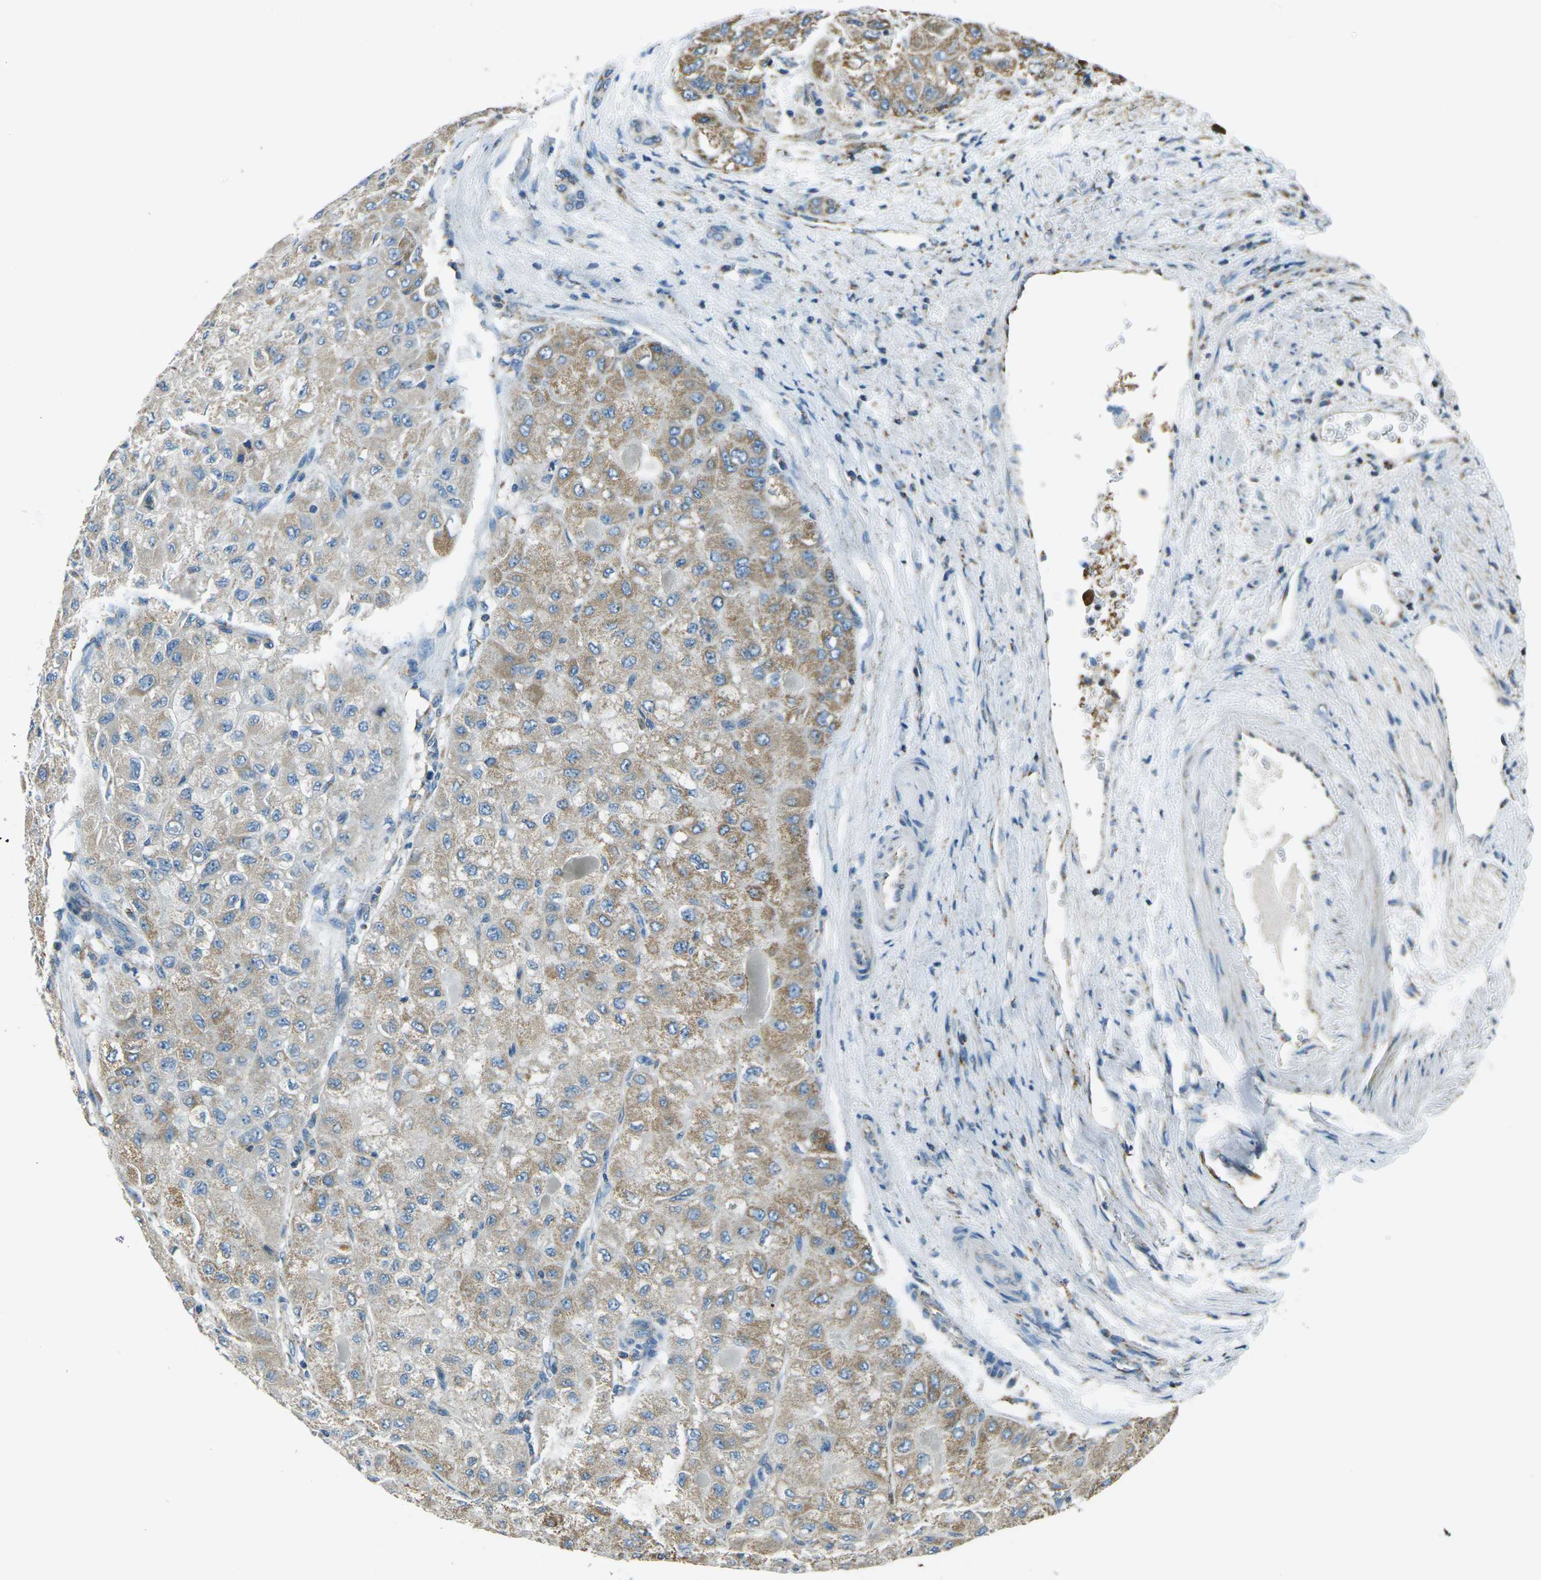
{"staining": {"intensity": "moderate", "quantity": ">75%", "location": "cytoplasmic/membranous"}, "tissue": "liver cancer", "cell_type": "Tumor cells", "image_type": "cancer", "snomed": [{"axis": "morphology", "description": "Carcinoma, Hepatocellular, NOS"}, {"axis": "topography", "description": "Liver"}], "caption": "Moderate cytoplasmic/membranous positivity for a protein is identified in approximately >75% of tumor cells of liver hepatocellular carcinoma using immunohistochemistry.", "gene": "IRF3", "patient": {"sex": "male", "age": 80}}